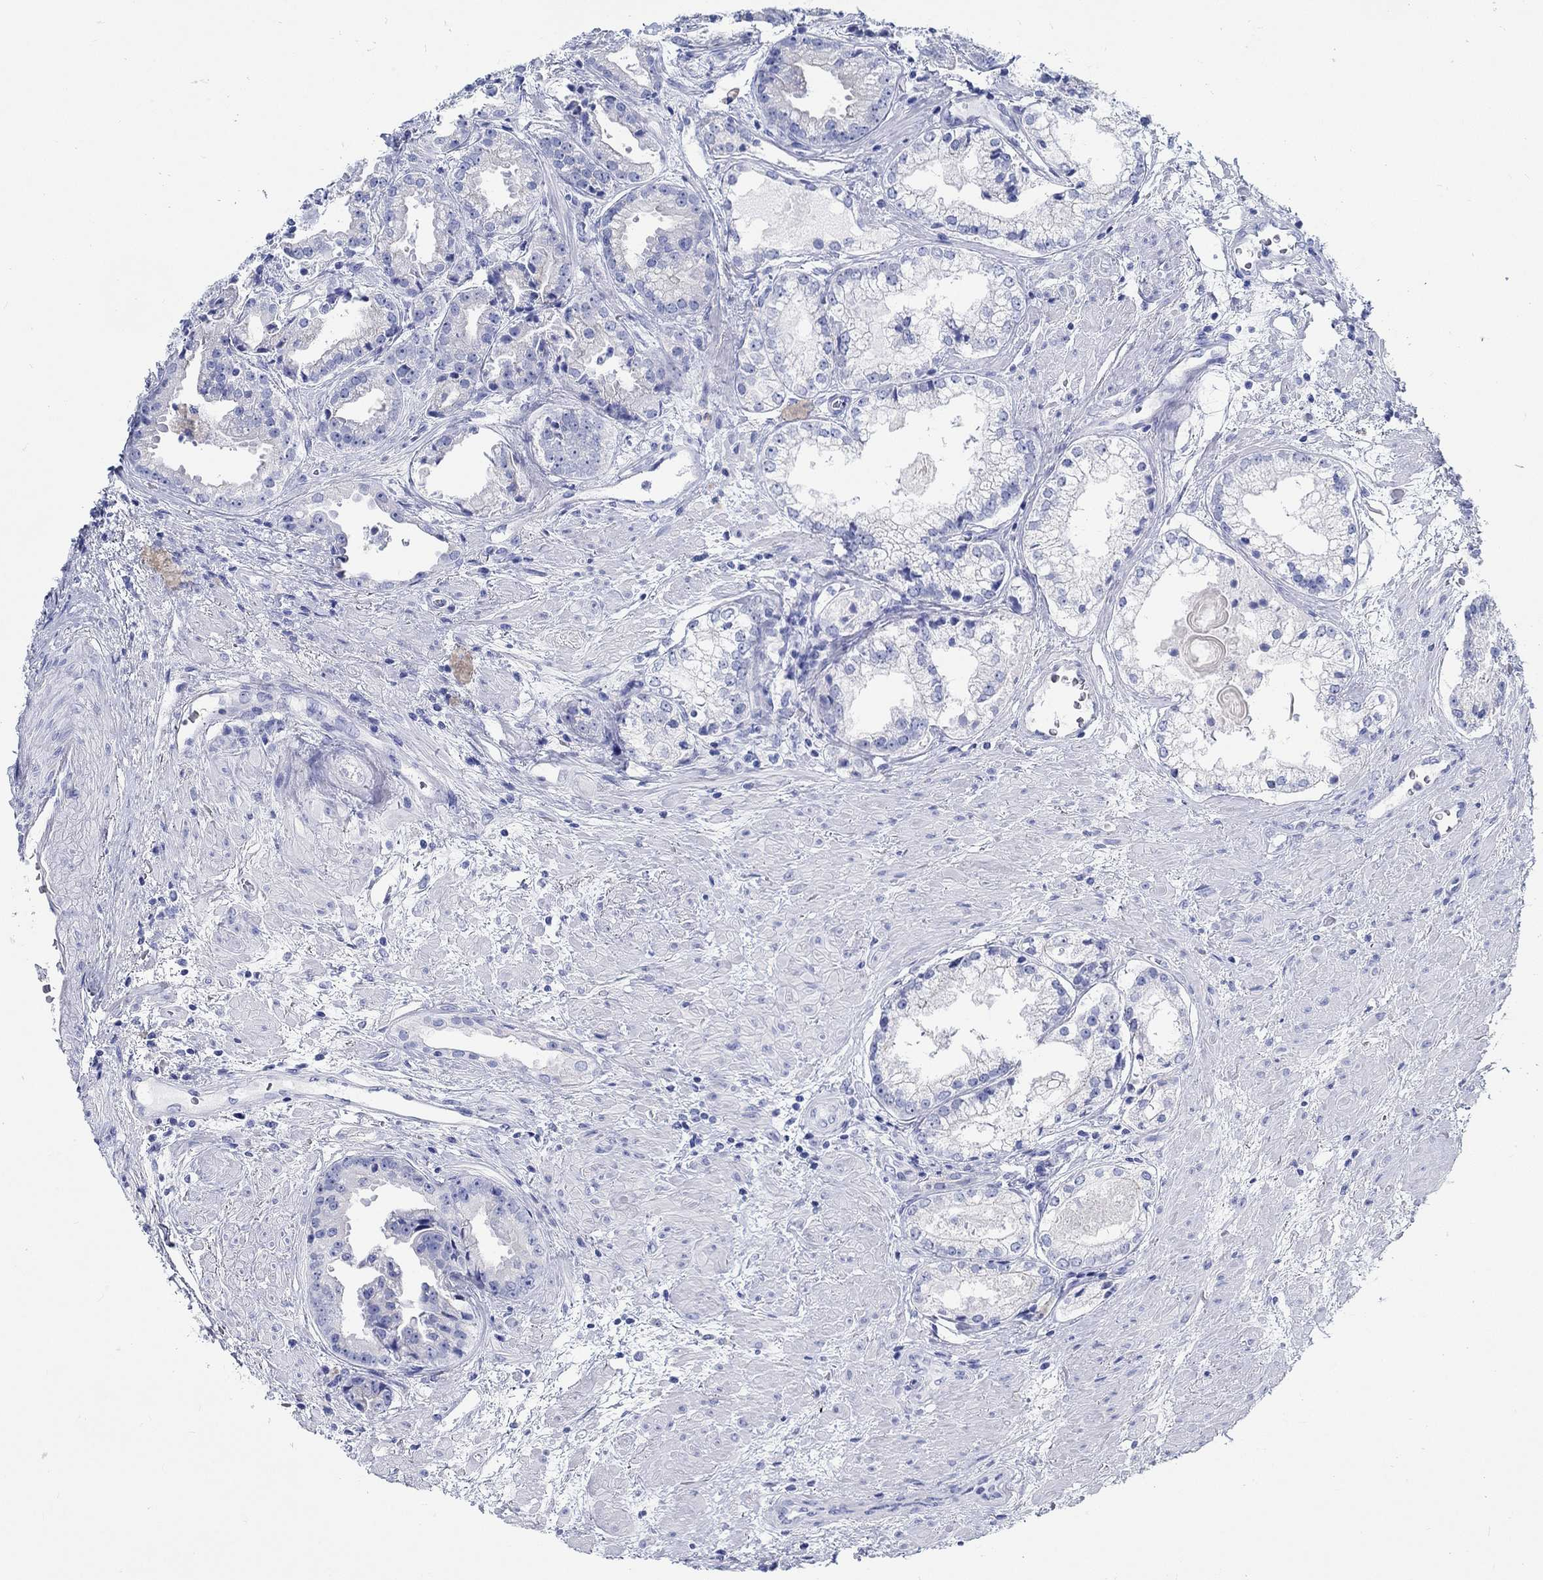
{"staining": {"intensity": "negative", "quantity": "none", "location": "none"}, "tissue": "prostate cancer", "cell_type": "Tumor cells", "image_type": "cancer", "snomed": [{"axis": "morphology", "description": "Adenocarcinoma, NOS"}, {"axis": "morphology", "description": "Adenocarcinoma, High grade"}, {"axis": "topography", "description": "Prostate"}], "caption": "An IHC histopathology image of prostate cancer is shown. There is no staining in tumor cells of prostate cancer.", "gene": "RD3L", "patient": {"sex": "male", "age": 64}}